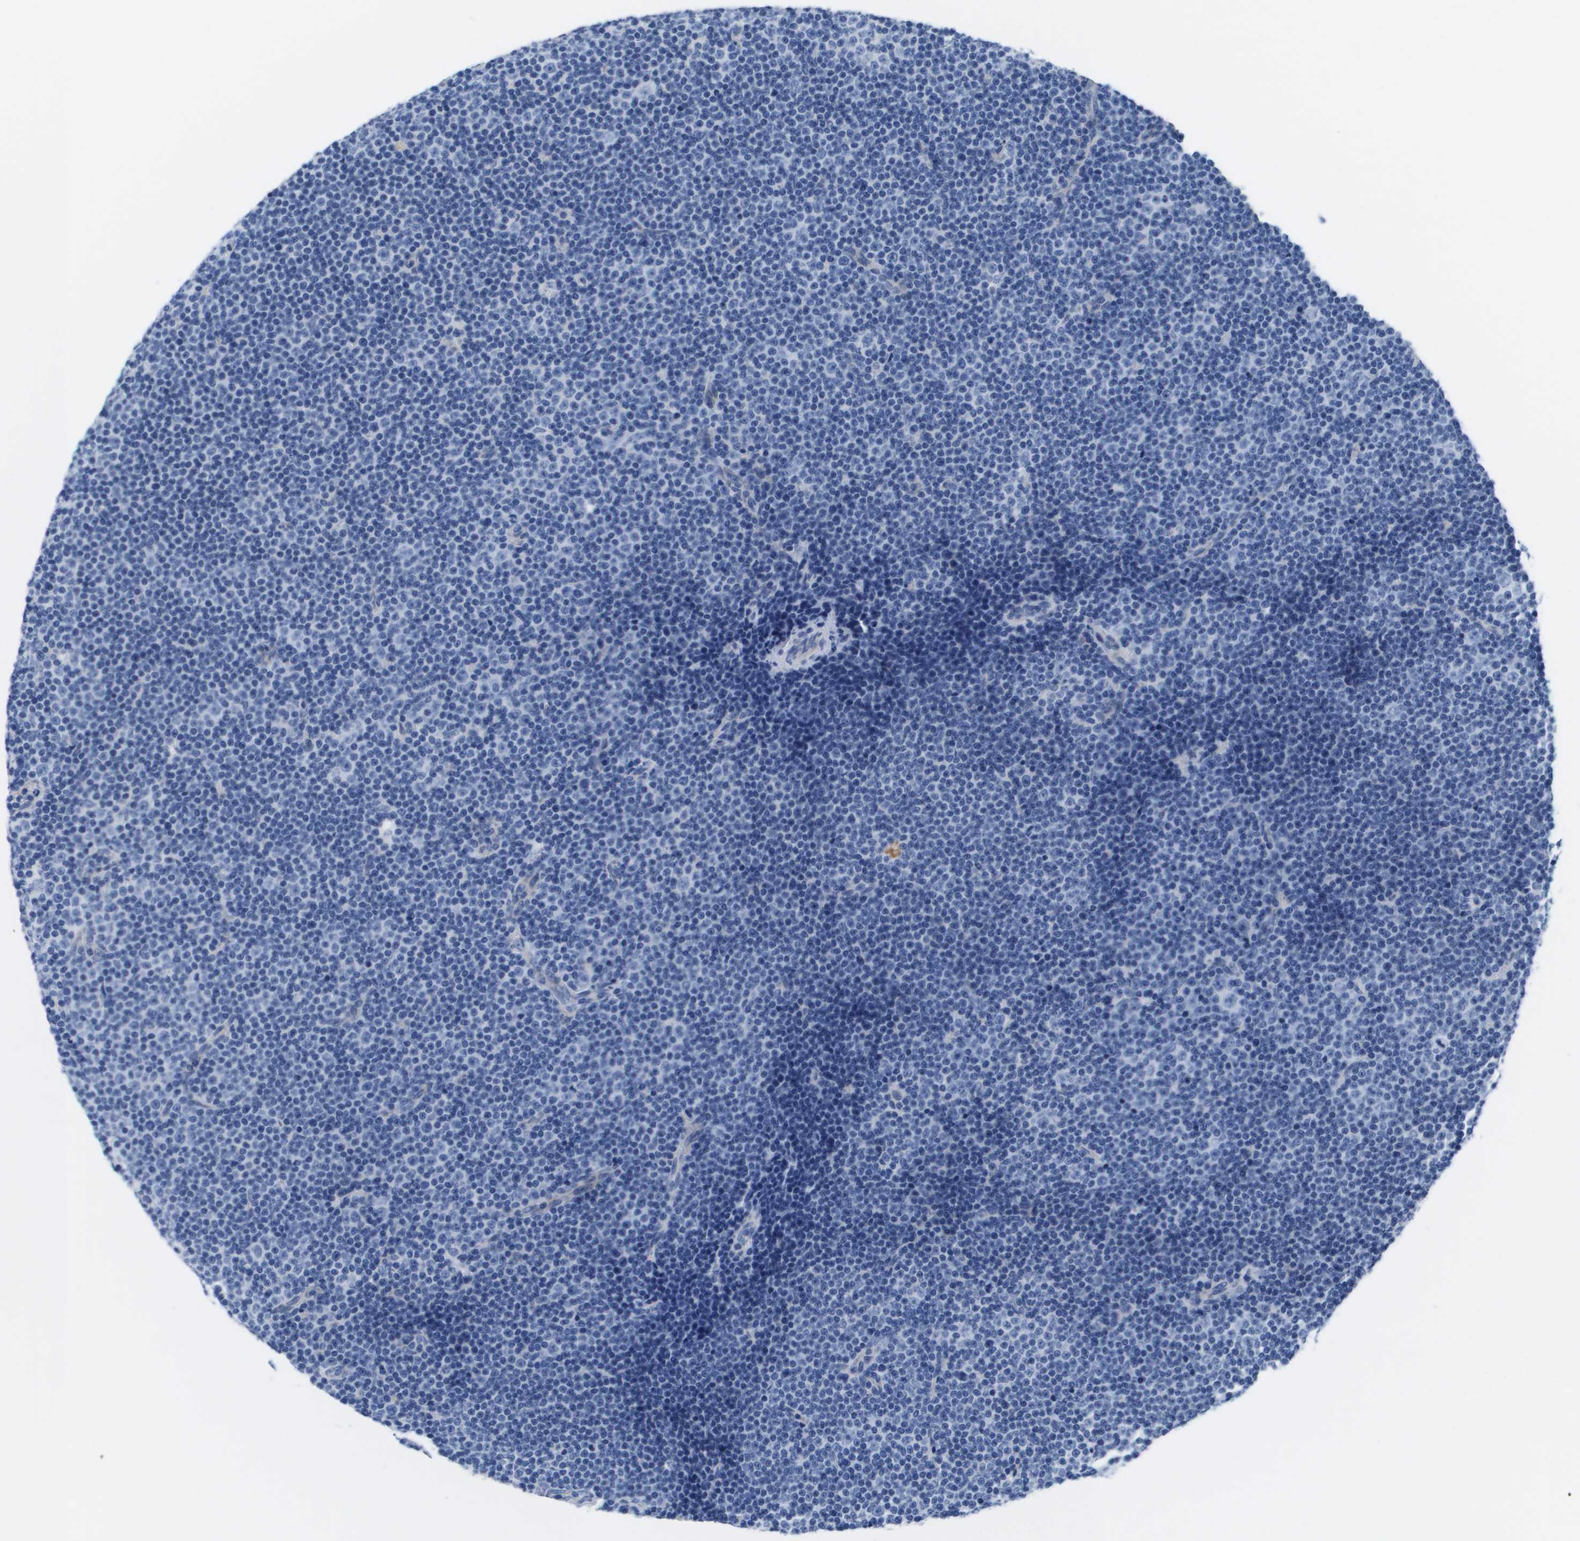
{"staining": {"intensity": "negative", "quantity": "none", "location": "none"}, "tissue": "lymphoma", "cell_type": "Tumor cells", "image_type": "cancer", "snomed": [{"axis": "morphology", "description": "Malignant lymphoma, non-Hodgkin's type, Low grade"}, {"axis": "topography", "description": "Lymph node"}], "caption": "Malignant lymphoma, non-Hodgkin's type (low-grade) was stained to show a protein in brown. There is no significant staining in tumor cells. (Brightfield microscopy of DAB IHC at high magnification).", "gene": "APOA1", "patient": {"sex": "female", "age": 67}}